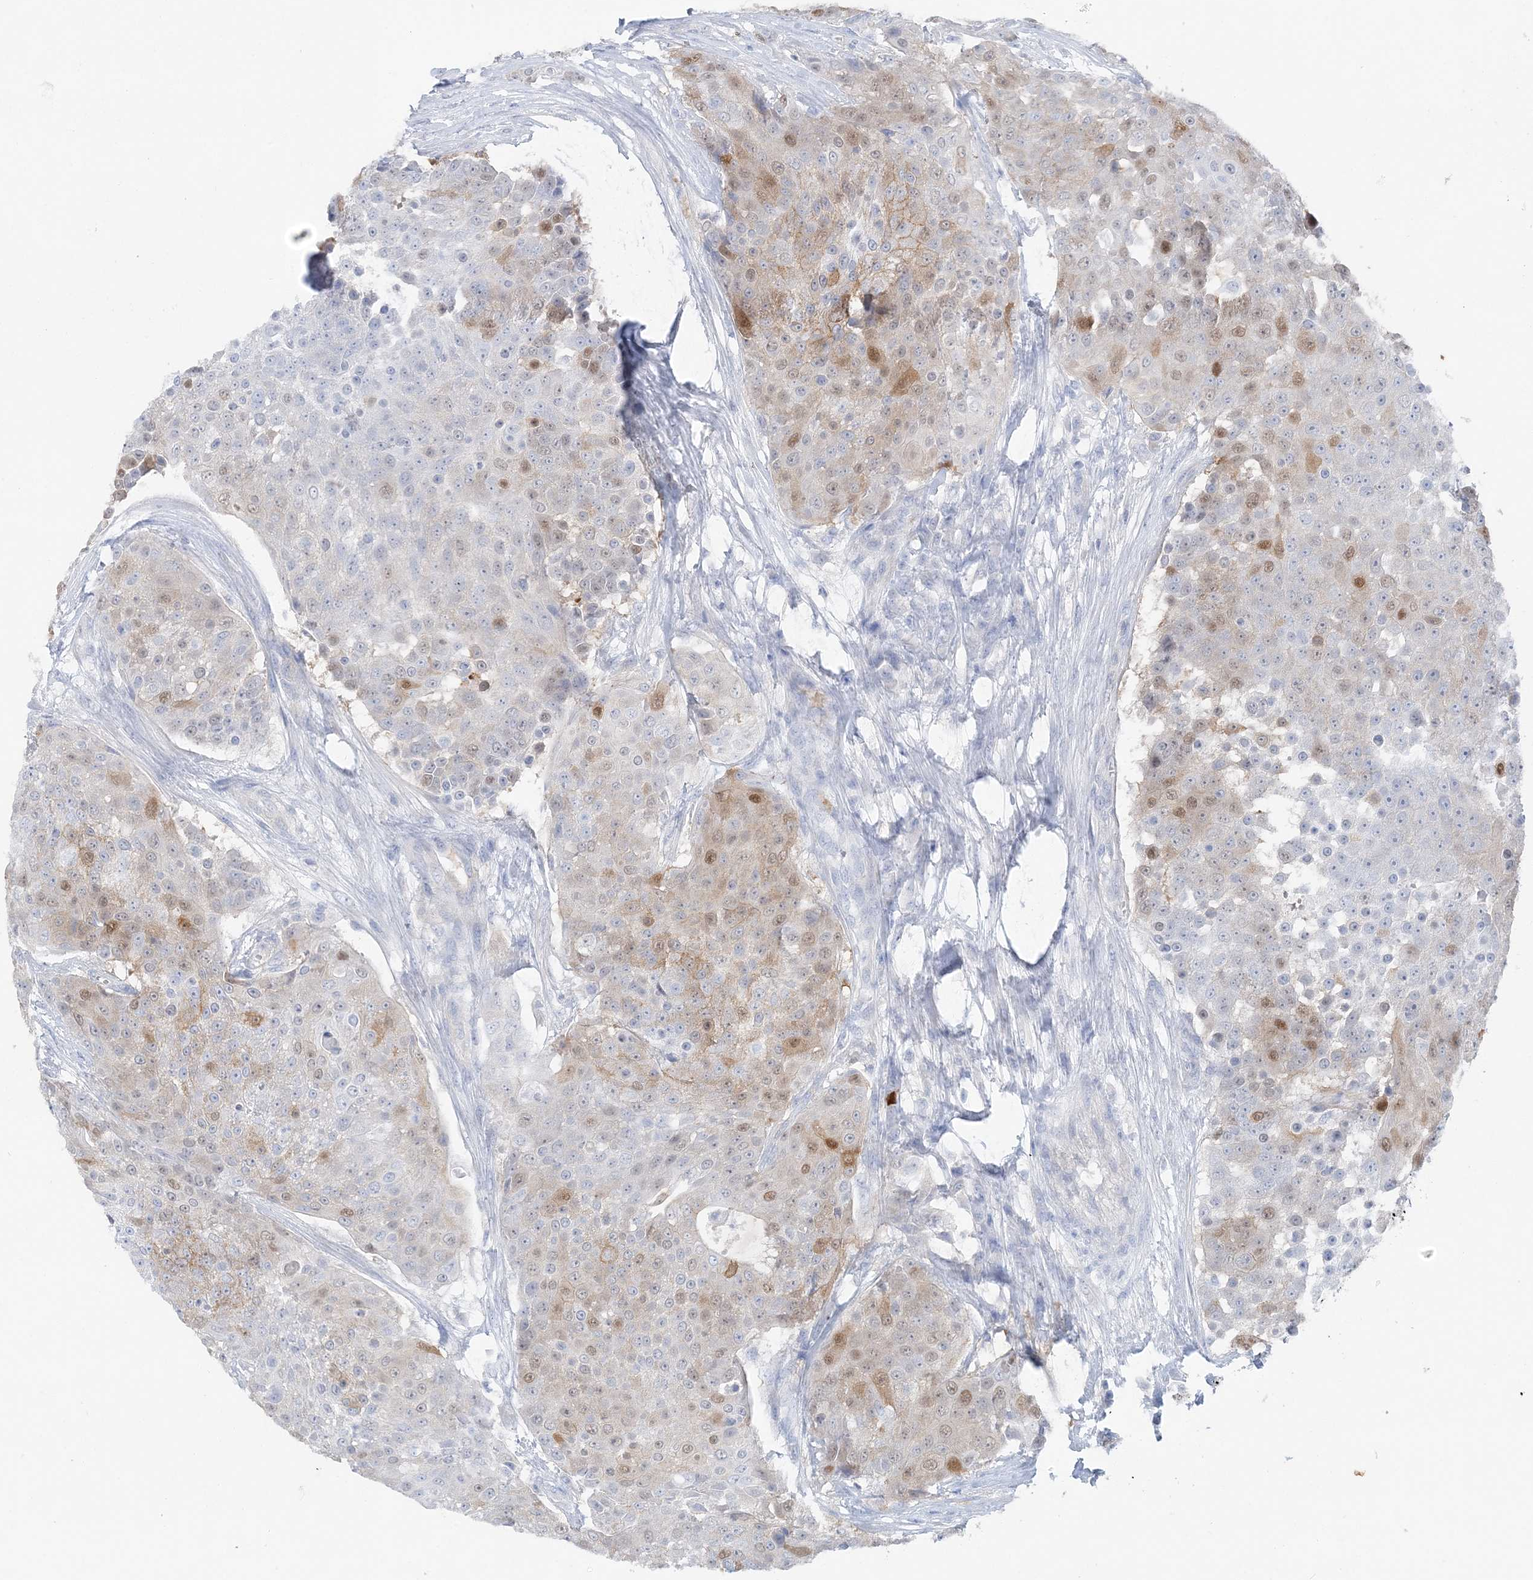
{"staining": {"intensity": "moderate", "quantity": "<25%", "location": "cytoplasmic/membranous,nuclear"}, "tissue": "urothelial cancer", "cell_type": "Tumor cells", "image_type": "cancer", "snomed": [{"axis": "morphology", "description": "Urothelial carcinoma, High grade"}, {"axis": "topography", "description": "Urinary bladder"}], "caption": "High-magnification brightfield microscopy of urothelial carcinoma (high-grade) stained with DAB (3,3'-diaminobenzidine) (brown) and counterstained with hematoxylin (blue). tumor cells exhibit moderate cytoplasmic/membranous and nuclear expression is appreciated in about<25% of cells.", "gene": "HMGCS1", "patient": {"sex": "female", "age": 63}}